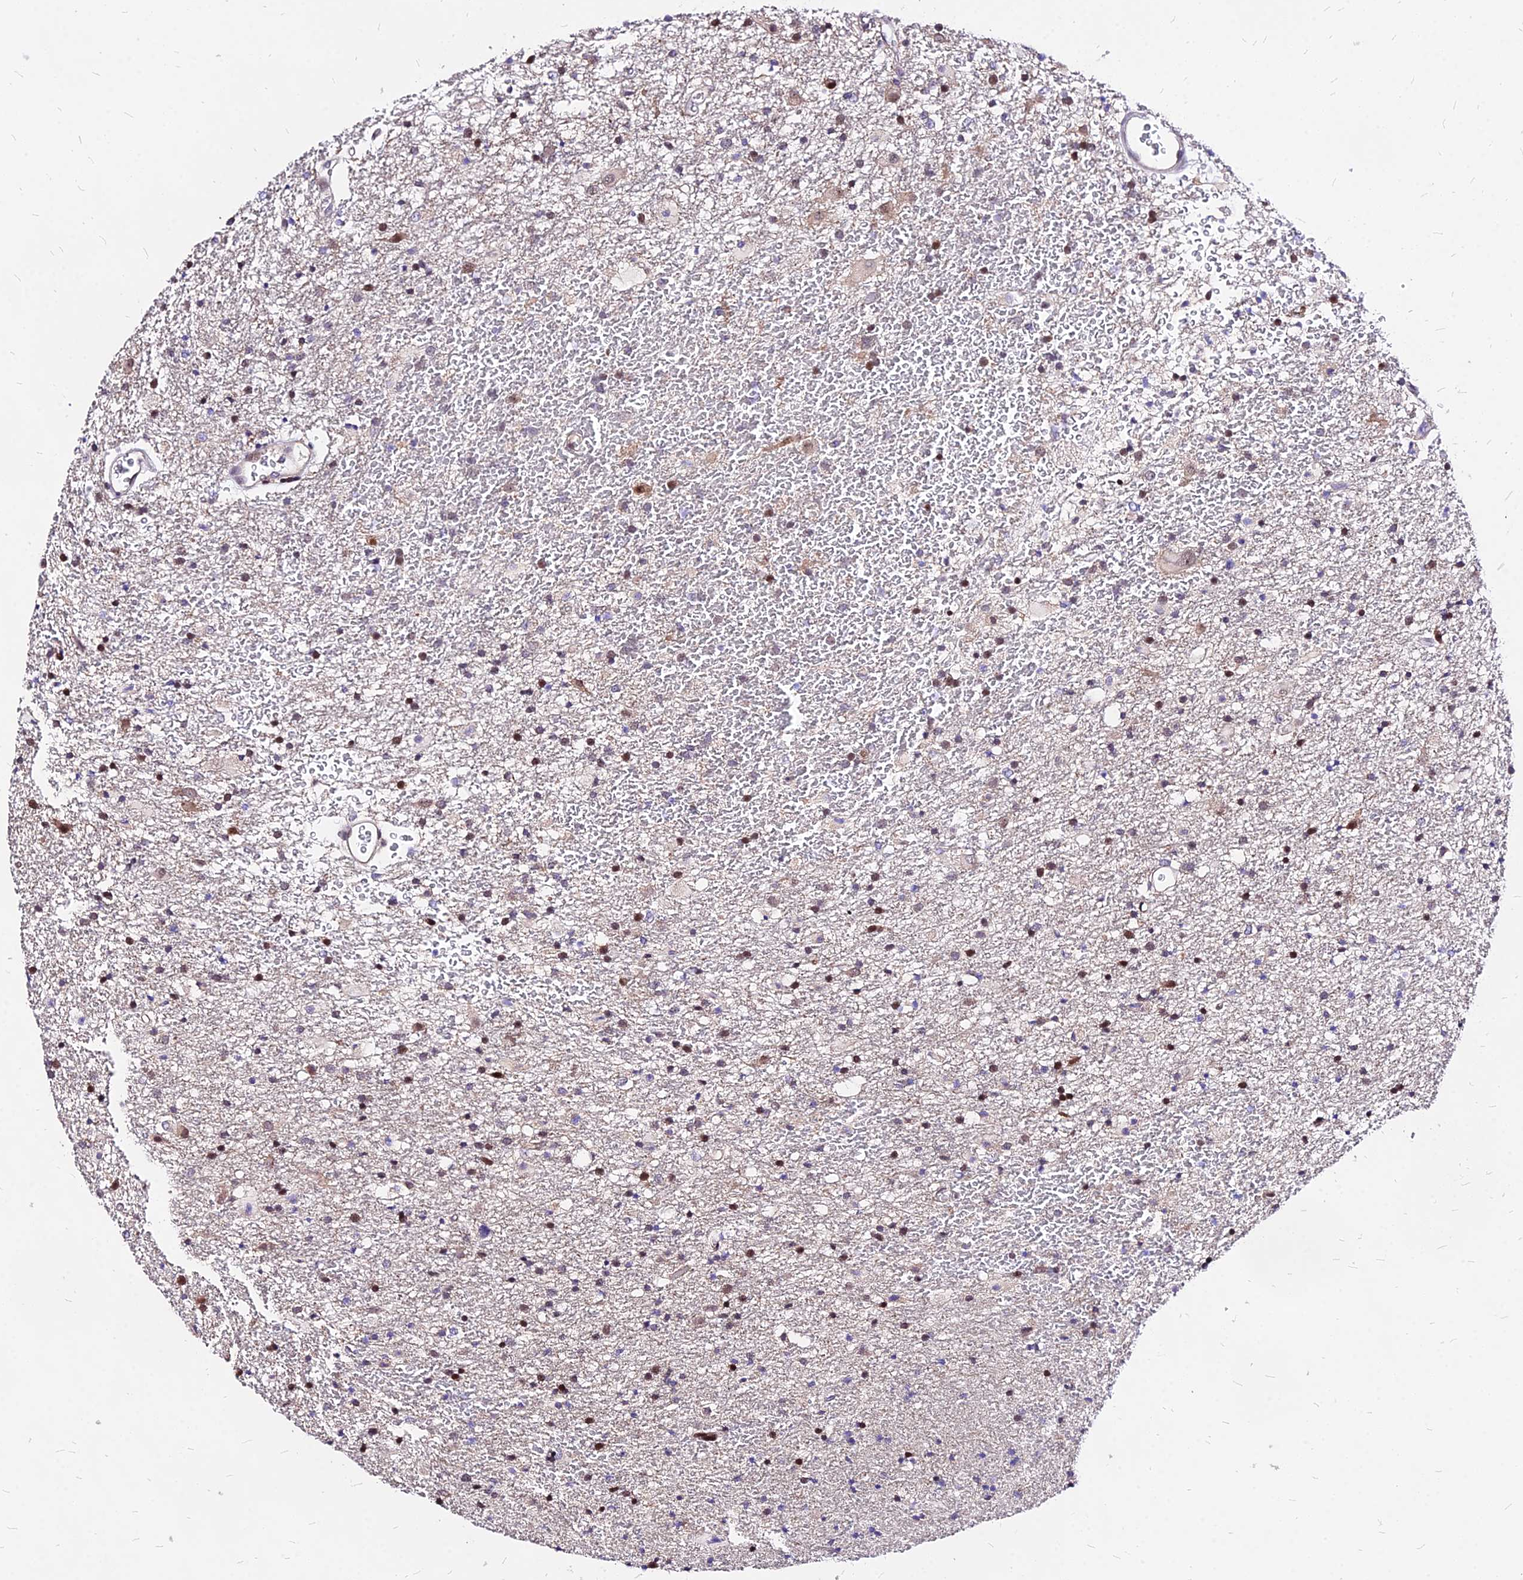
{"staining": {"intensity": "moderate", "quantity": "<25%", "location": "nuclear"}, "tissue": "glioma", "cell_type": "Tumor cells", "image_type": "cancer", "snomed": [{"axis": "morphology", "description": "Glioma, malignant, Low grade"}, {"axis": "topography", "description": "Brain"}], "caption": "Immunohistochemical staining of human malignant glioma (low-grade) displays low levels of moderate nuclear expression in approximately <25% of tumor cells. The staining is performed using DAB (3,3'-diaminobenzidine) brown chromogen to label protein expression. The nuclei are counter-stained blue using hematoxylin.", "gene": "DDX55", "patient": {"sex": "male", "age": 65}}